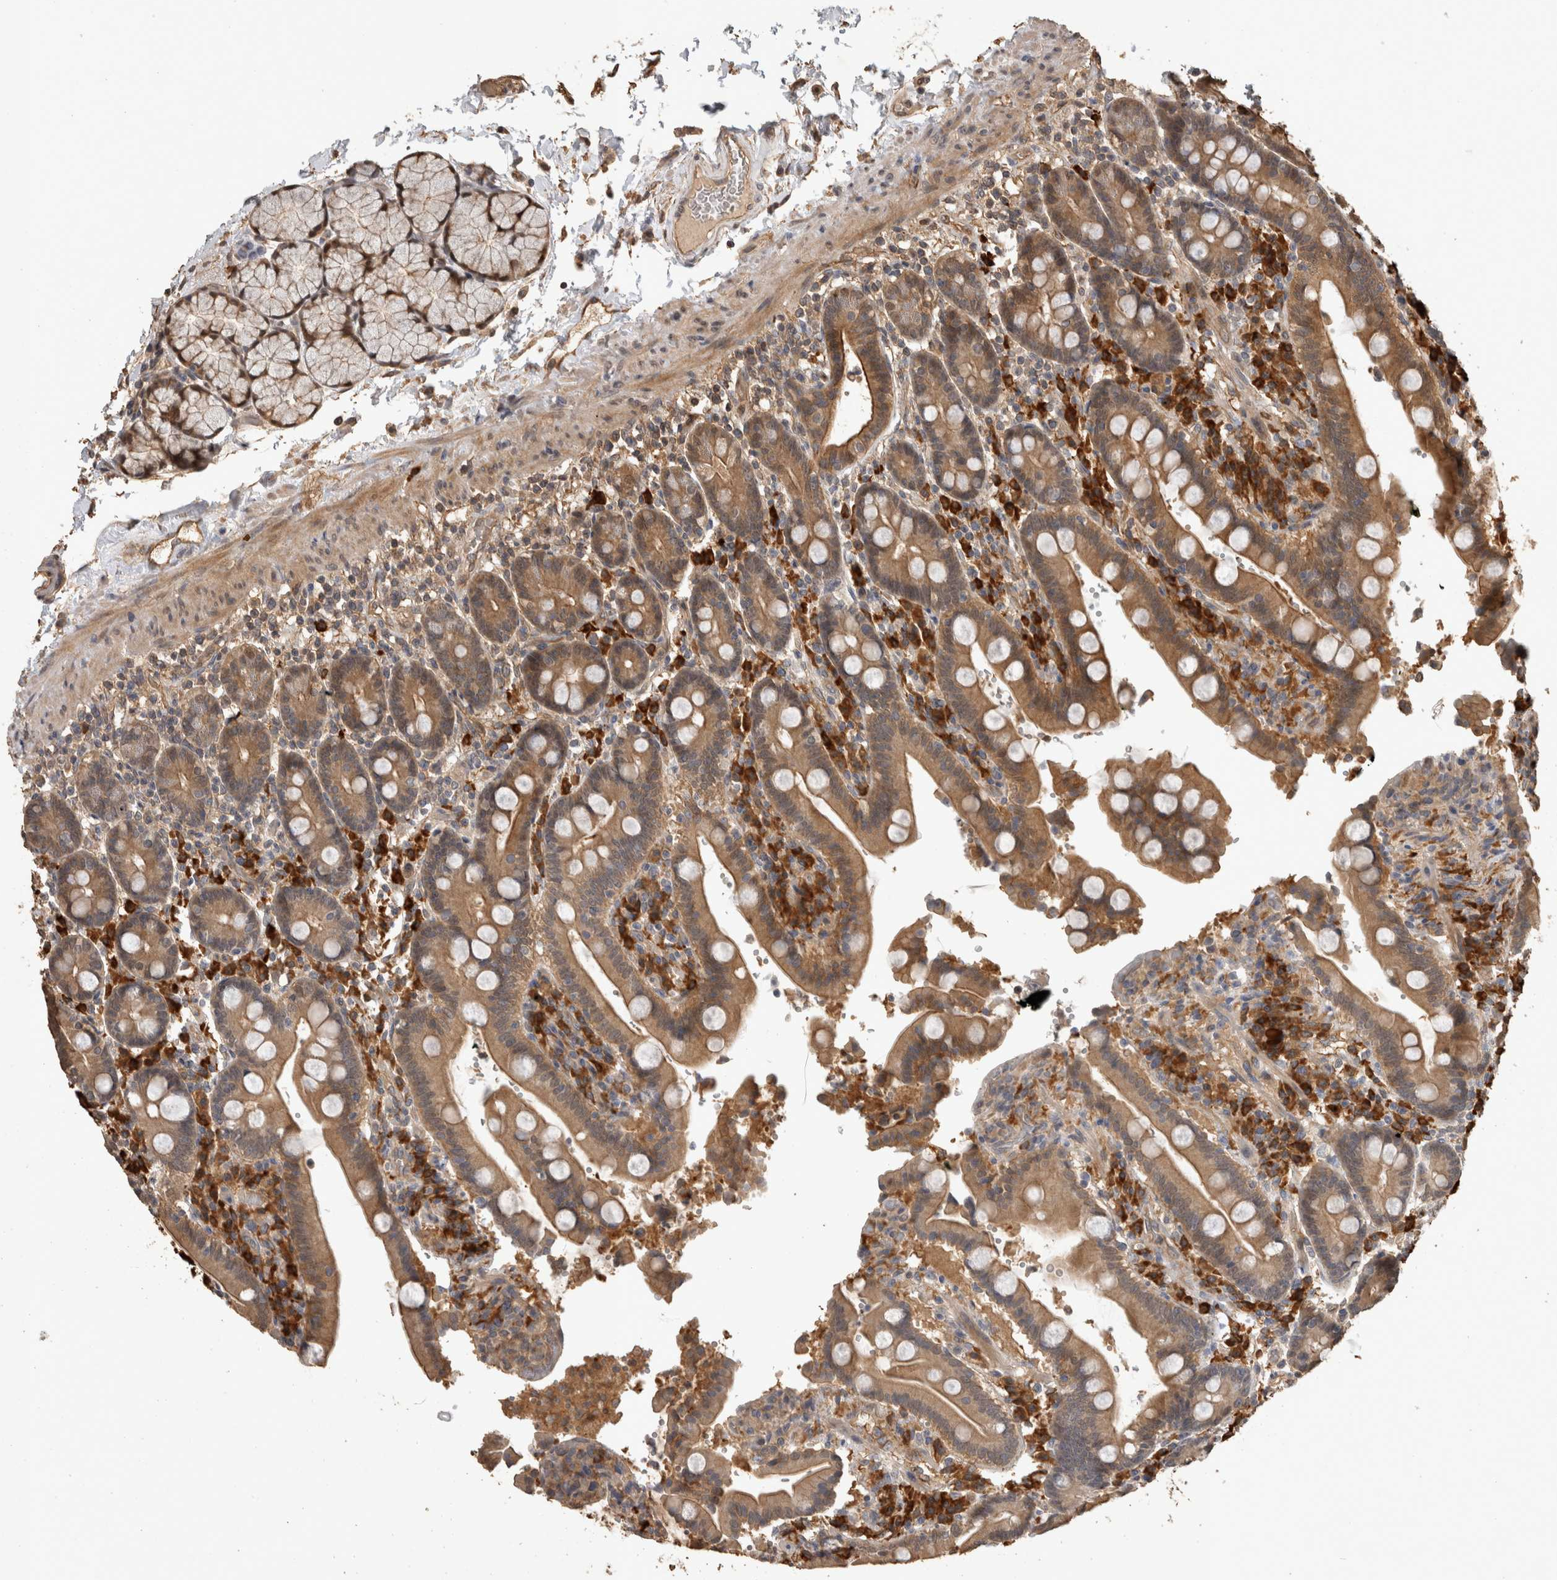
{"staining": {"intensity": "moderate", "quantity": ">75%", "location": "cytoplasmic/membranous"}, "tissue": "duodenum", "cell_type": "Glandular cells", "image_type": "normal", "snomed": [{"axis": "morphology", "description": "Normal tissue, NOS"}, {"axis": "topography", "description": "Small intestine, NOS"}], "caption": "Immunohistochemistry (IHC) (DAB) staining of unremarkable duodenum shows moderate cytoplasmic/membranous protein positivity in about >75% of glandular cells.", "gene": "RHPN1", "patient": {"sex": "female", "age": 71}}